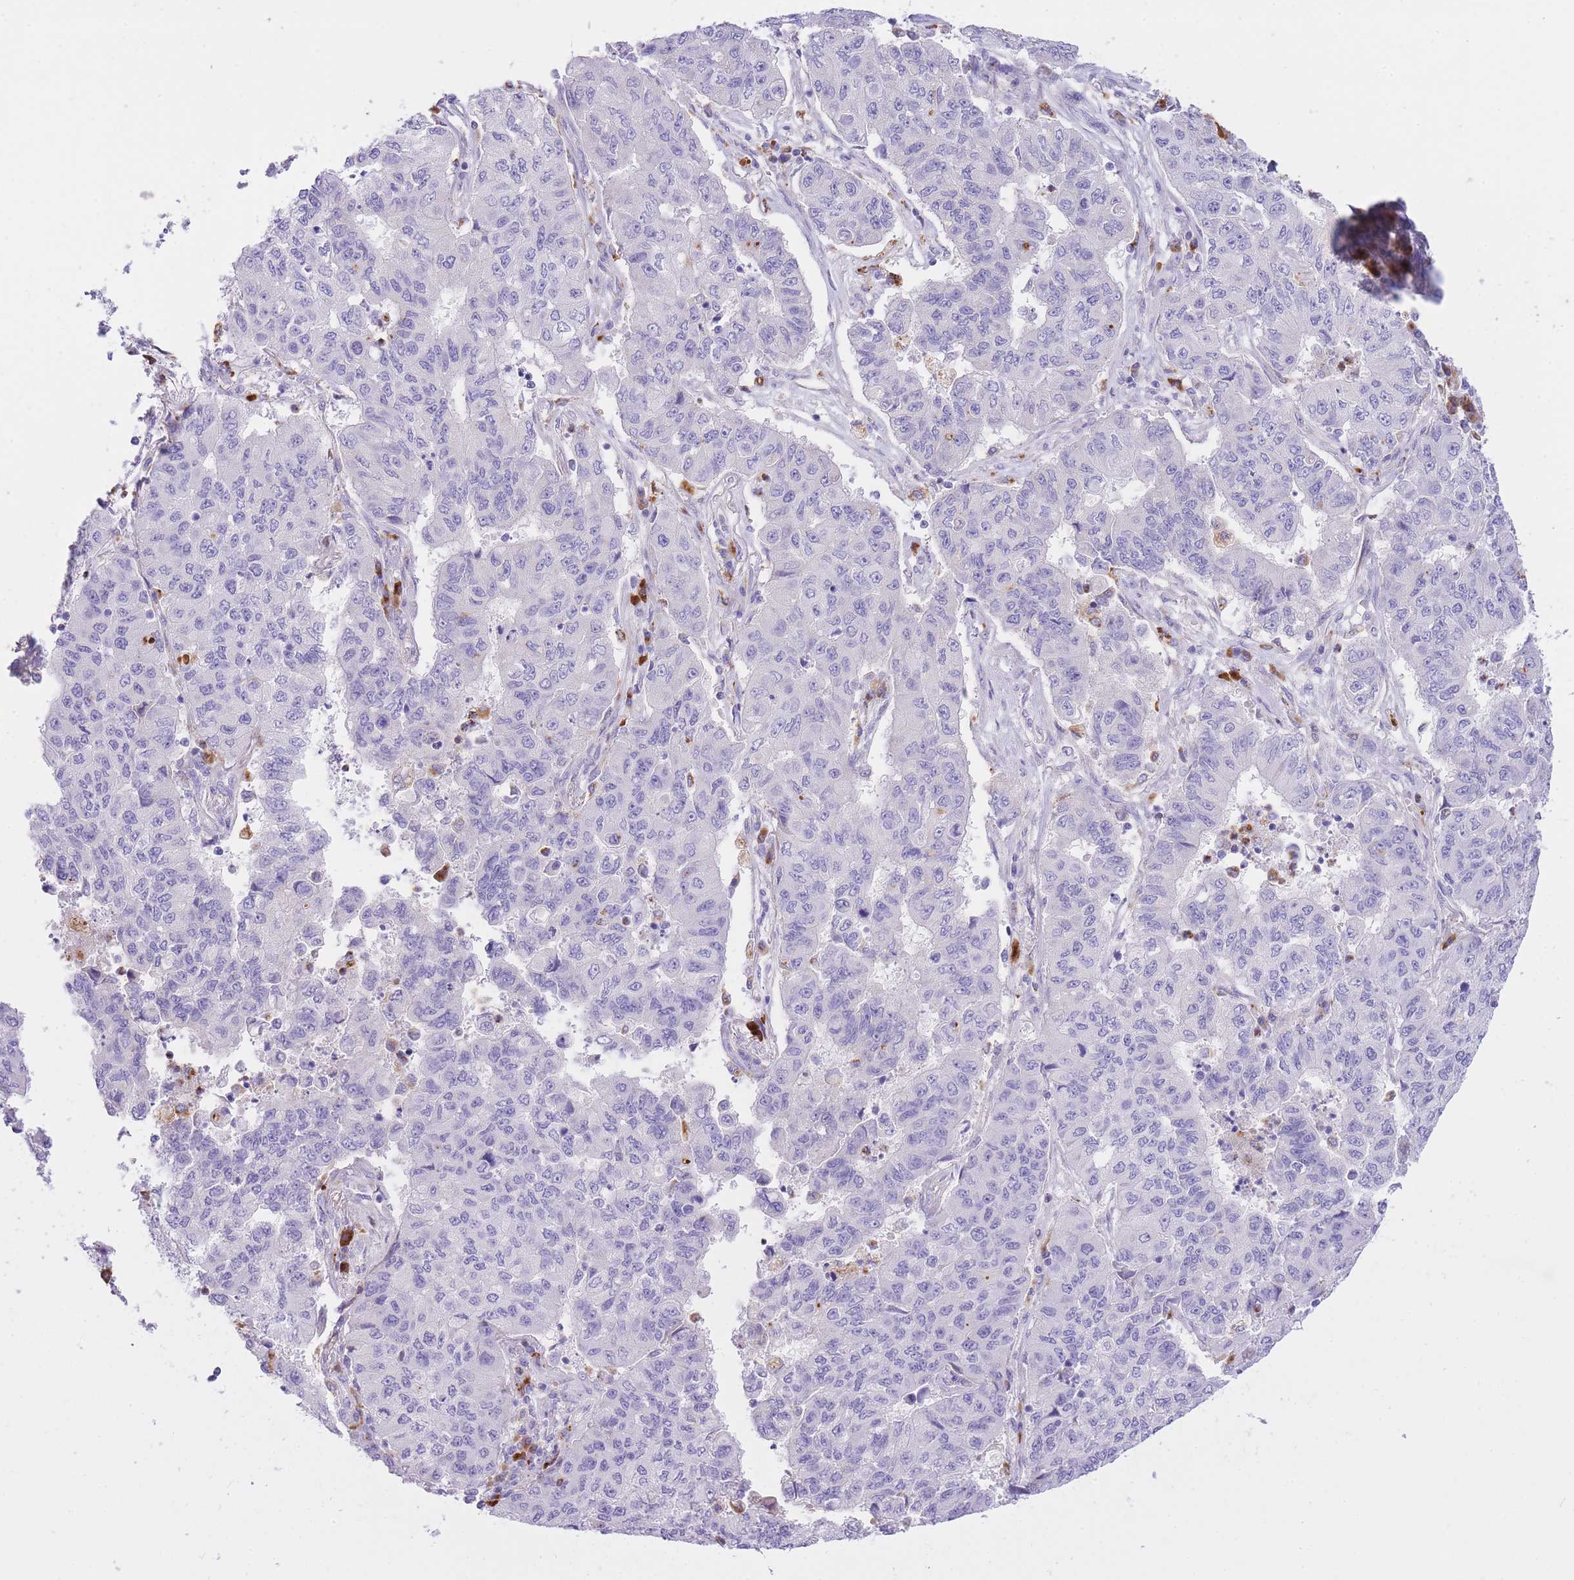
{"staining": {"intensity": "negative", "quantity": "none", "location": "none"}, "tissue": "lung cancer", "cell_type": "Tumor cells", "image_type": "cancer", "snomed": [{"axis": "morphology", "description": "Squamous cell carcinoma, NOS"}, {"axis": "topography", "description": "Lung"}], "caption": "The histopathology image demonstrates no staining of tumor cells in lung squamous cell carcinoma. (Stains: DAB IHC with hematoxylin counter stain, Microscopy: brightfield microscopy at high magnification).", "gene": "PLBD1", "patient": {"sex": "male", "age": 74}}